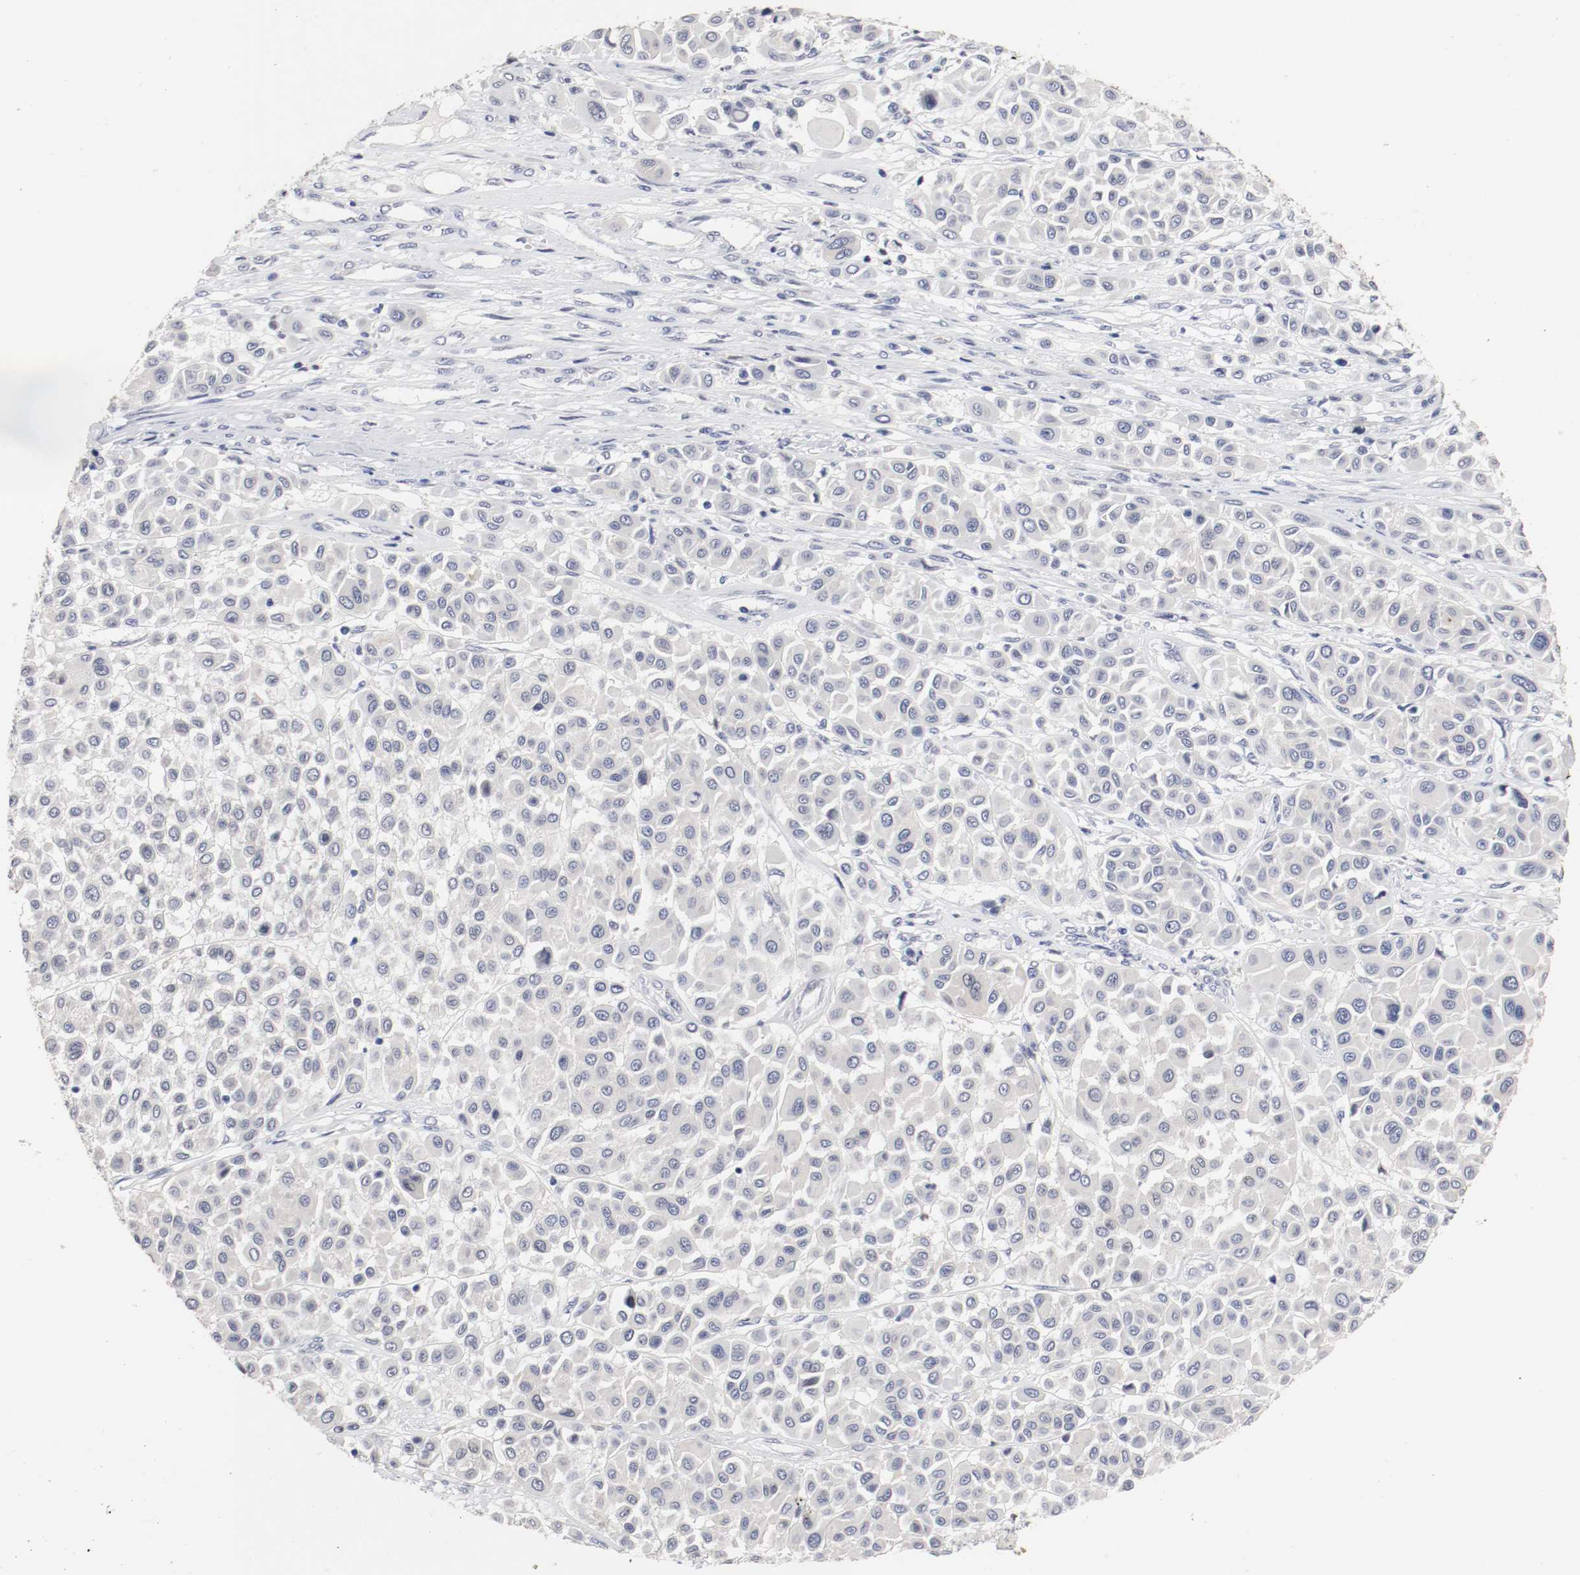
{"staining": {"intensity": "negative", "quantity": "none", "location": "none"}, "tissue": "melanoma", "cell_type": "Tumor cells", "image_type": "cancer", "snomed": [{"axis": "morphology", "description": "Malignant melanoma, Metastatic site"}, {"axis": "topography", "description": "Soft tissue"}], "caption": "Immunohistochemistry (IHC) histopathology image of melanoma stained for a protein (brown), which reveals no positivity in tumor cells.", "gene": "KIT", "patient": {"sex": "male", "age": 41}}